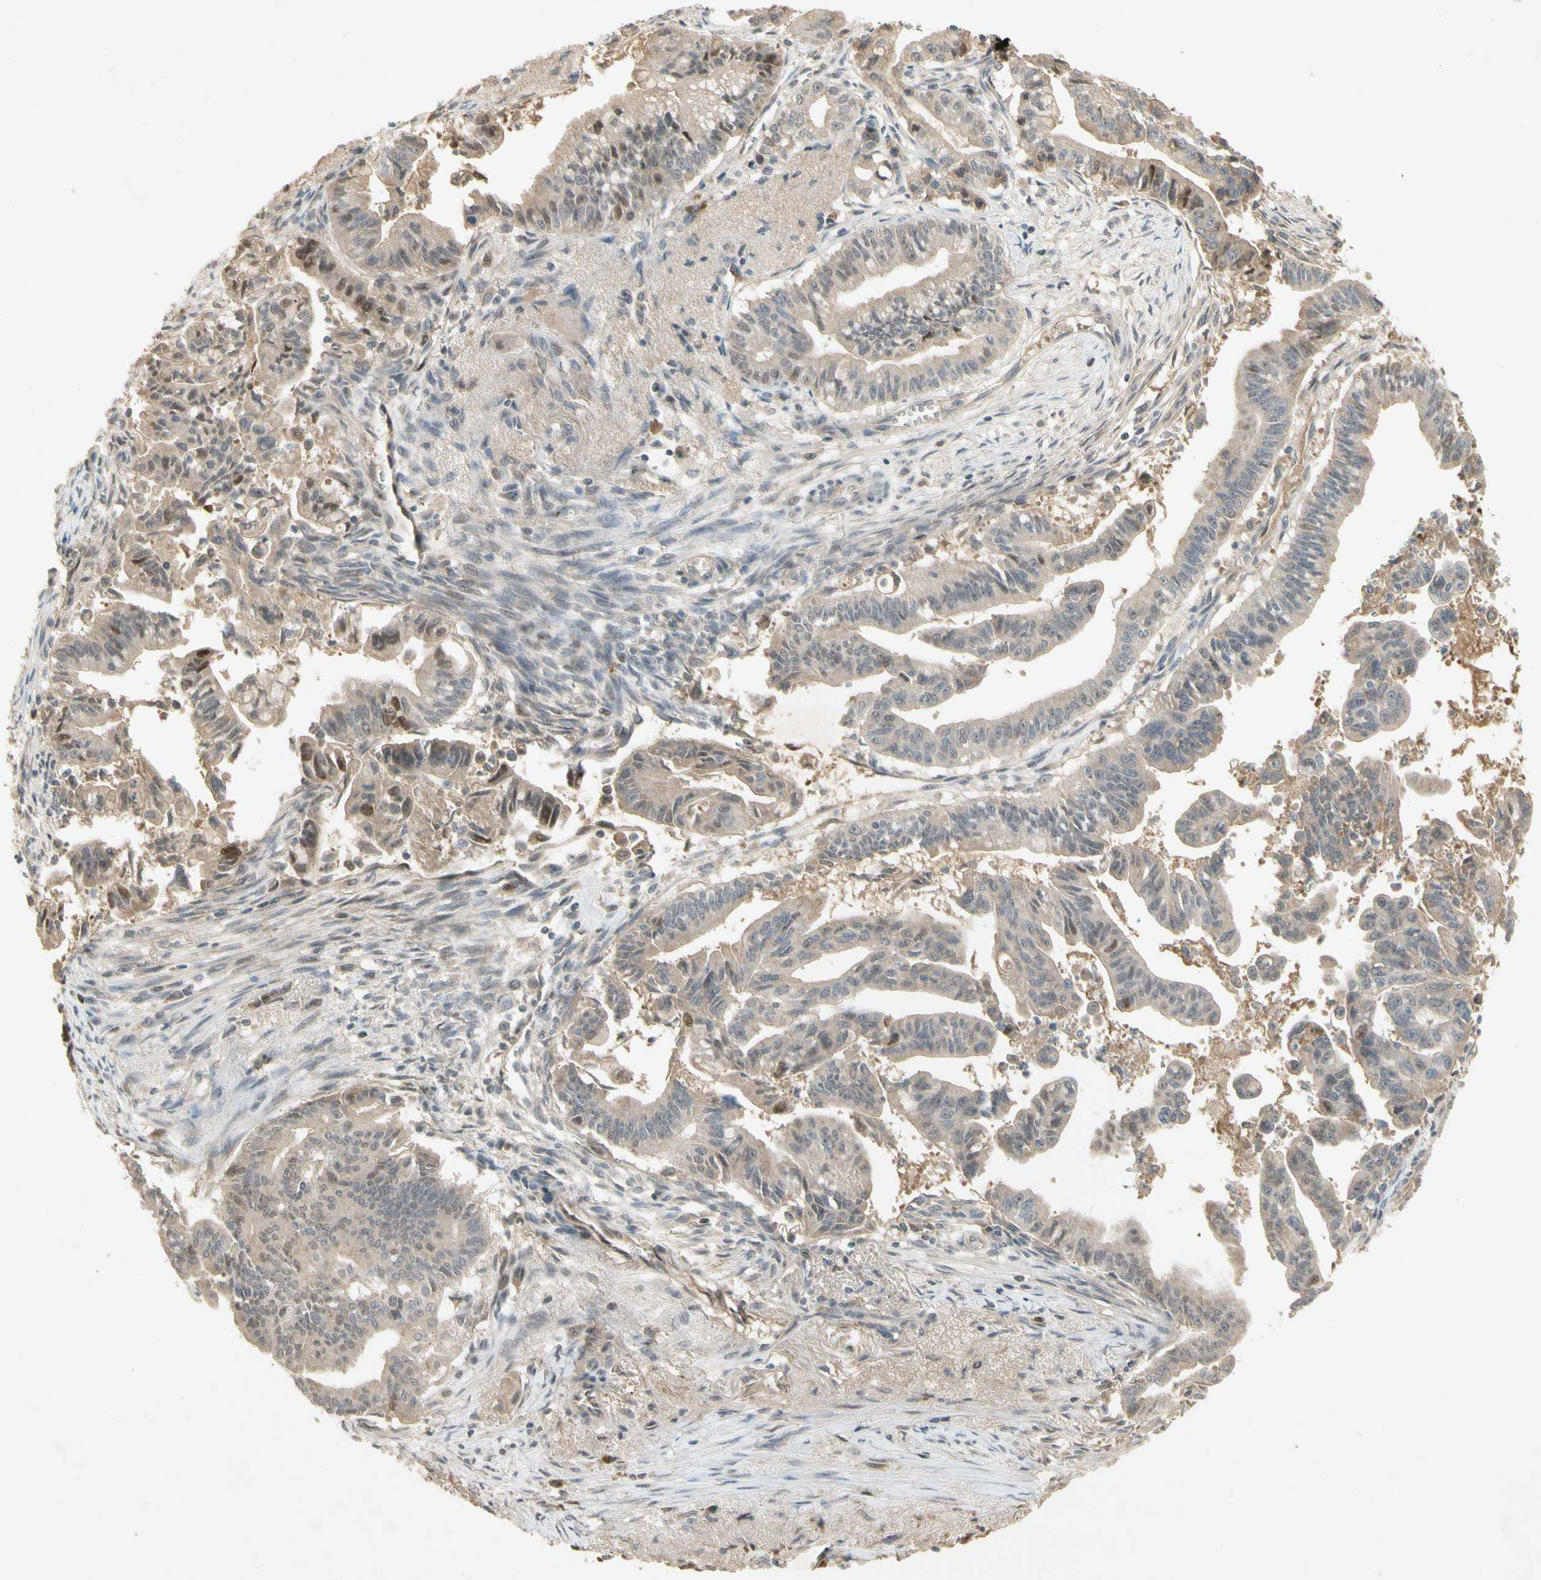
{"staining": {"intensity": "weak", "quantity": "<25%", "location": "cytoplasmic/membranous,nuclear"}, "tissue": "pancreatic cancer", "cell_type": "Tumor cells", "image_type": "cancer", "snomed": [{"axis": "morphology", "description": "Adenocarcinoma, NOS"}, {"axis": "topography", "description": "Pancreas"}], "caption": "Pancreatic cancer (adenocarcinoma) was stained to show a protein in brown. There is no significant positivity in tumor cells.", "gene": "NRG4", "patient": {"sex": "male", "age": 70}}